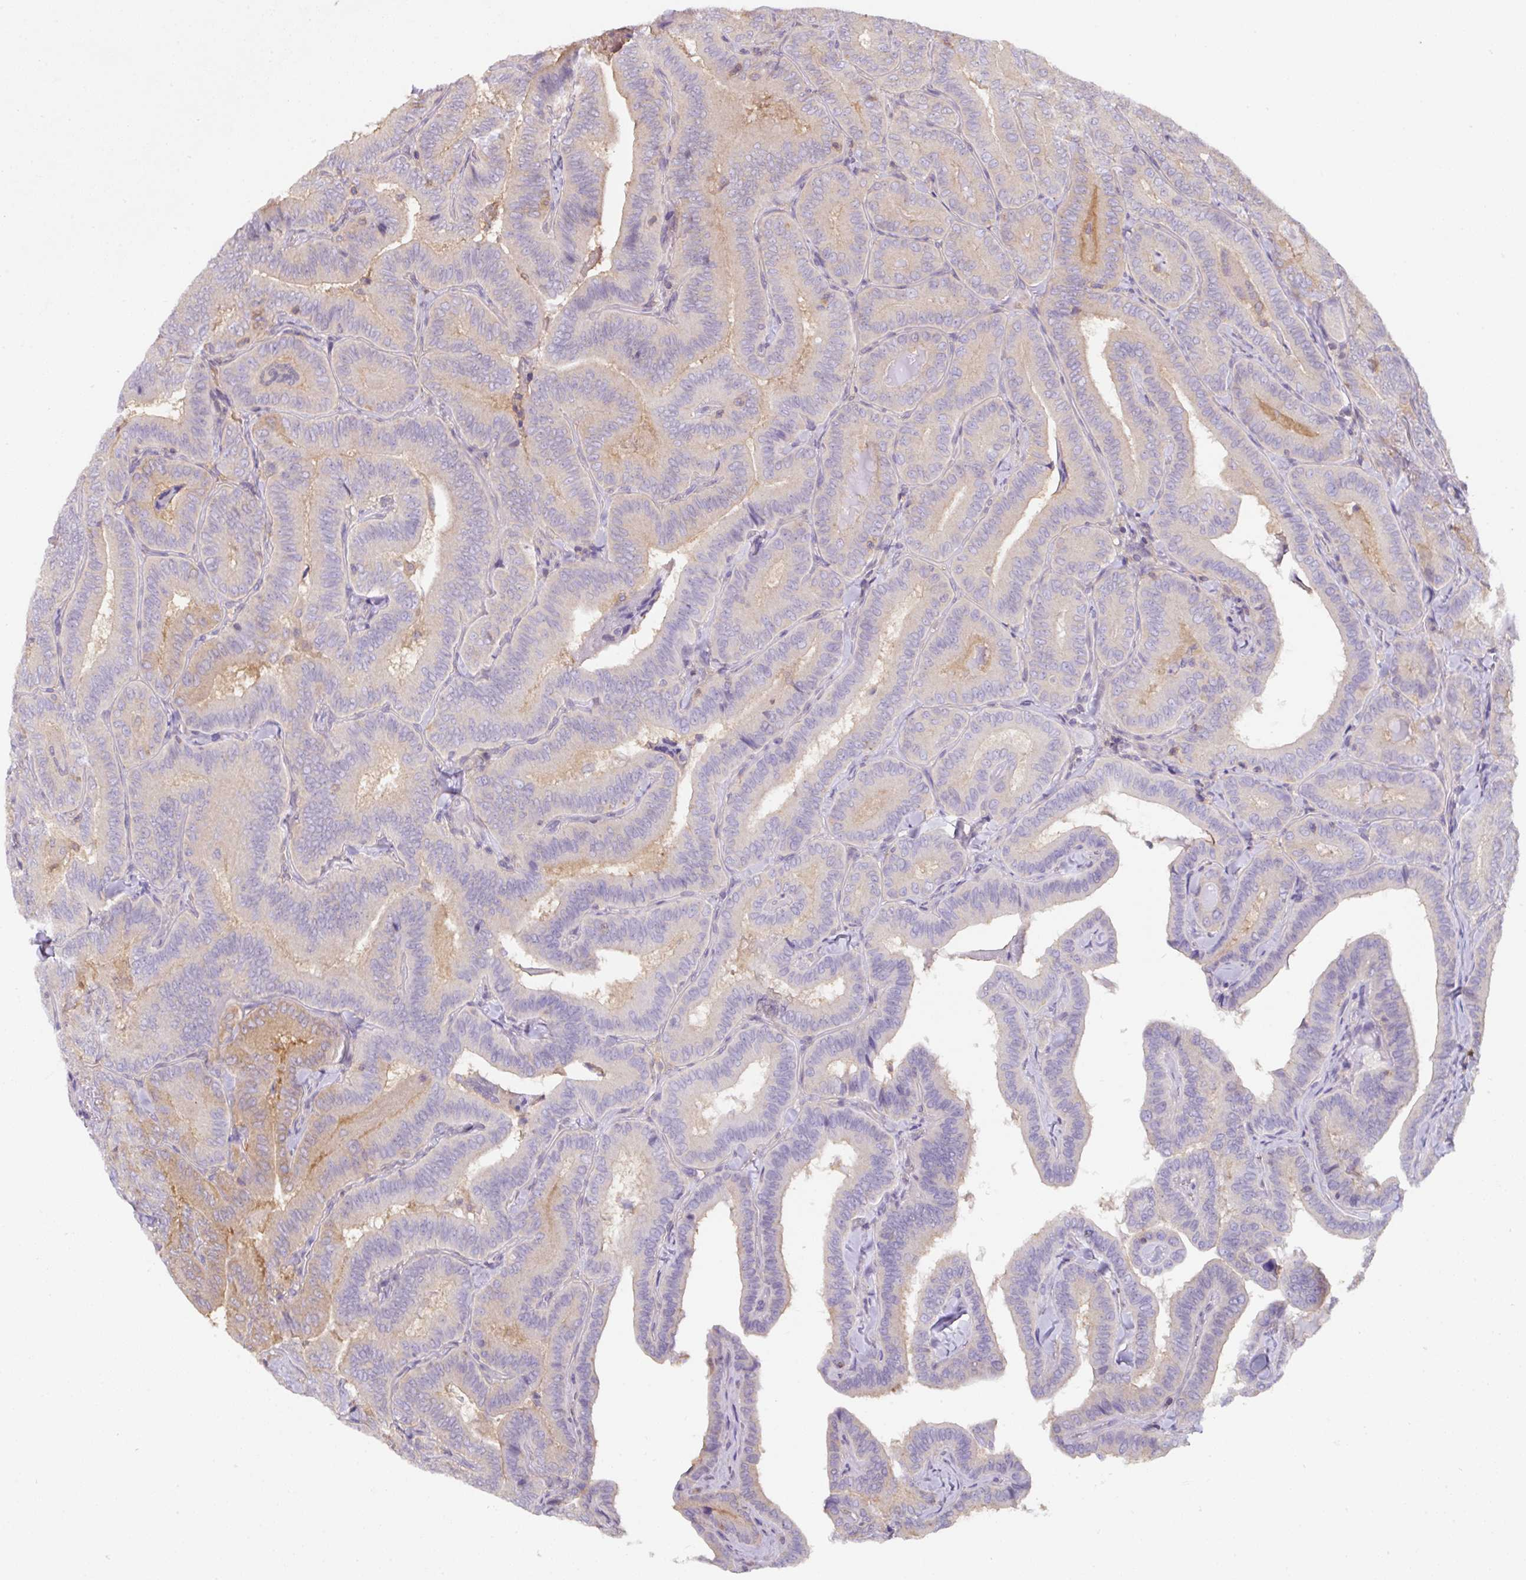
{"staining": {"intensity": "negative", "quantity": "none", "location": "none"}, "tissue": "thyroid cancer", "cell_type": "Tumor cells", "image_type": "cancer", "snomed": [{"axis": "morphology", "description": "Papillary adenocarcinoma, NOS"}, {"axis": "topography", "description": "Thyroid gland"}], "caption": "Immunohistochemistry (IHC) photomicrograph of neoplastic tissue: human papillary adenocarcinoma (thyroid) stained with DAB reveals no significant protein positivity in tumor cells.", "gene": "ST13", "patient": {"sex": "male", "age": 61}}